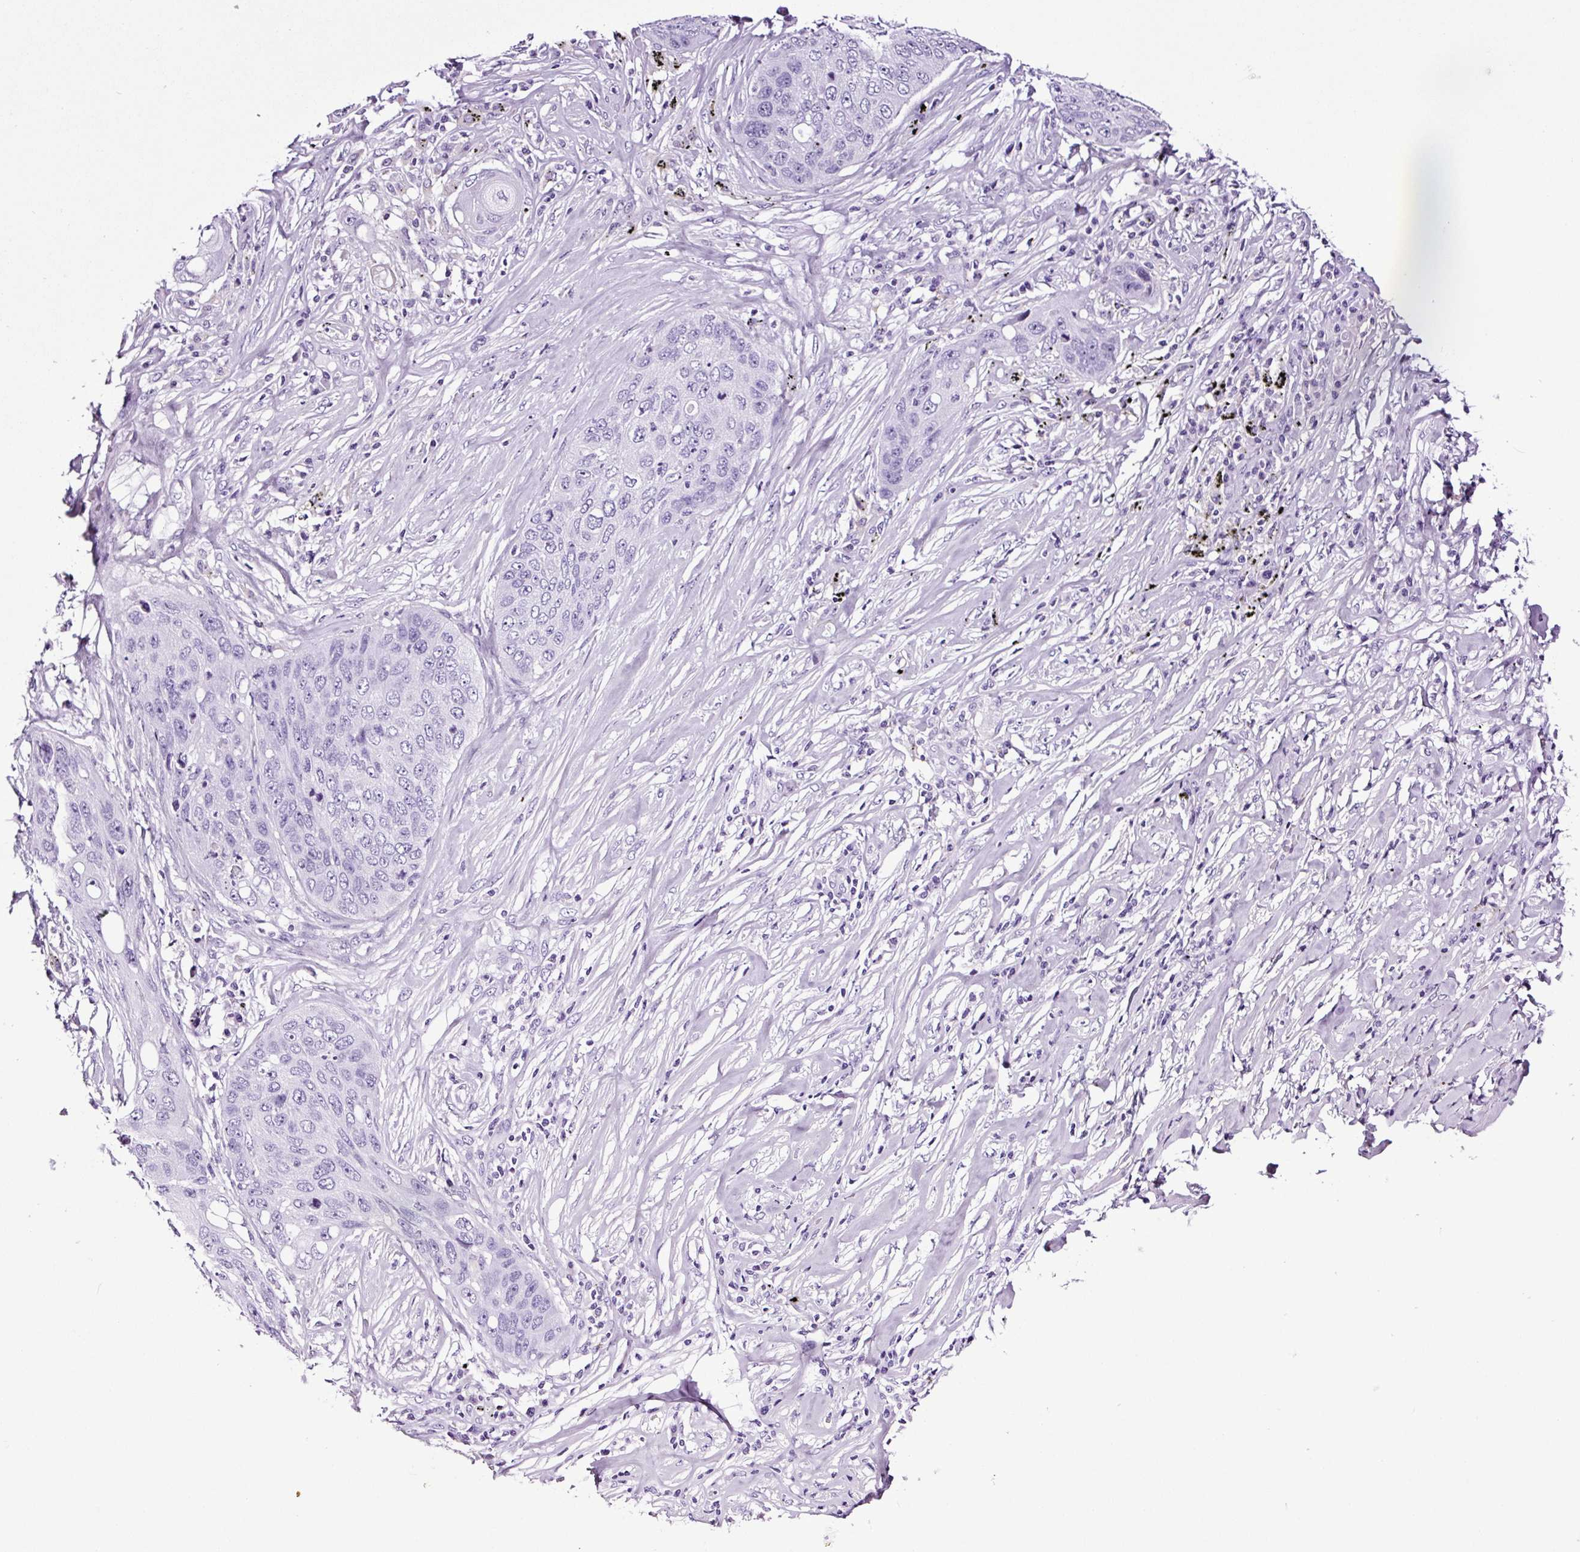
{"staining": {"intensity": "negative", "quantity": "none", "location": "none"}, "tissue": "lung cancer", "cell_type": "Tumor cells", "image_type": "cancer", "snomed": [{"axis": "morphology", "description": "Squamous cell carcinoma, NOS"}, {"axis": "topography", "description": "Lung"}], "caption": "A photomicrograph of lung cancer (squamous cell carcinoma) stained for a protein displays no brown staining in tumor cells.", "gene": "FBXL7", "patient": {"sex": "female", "age": 63}}